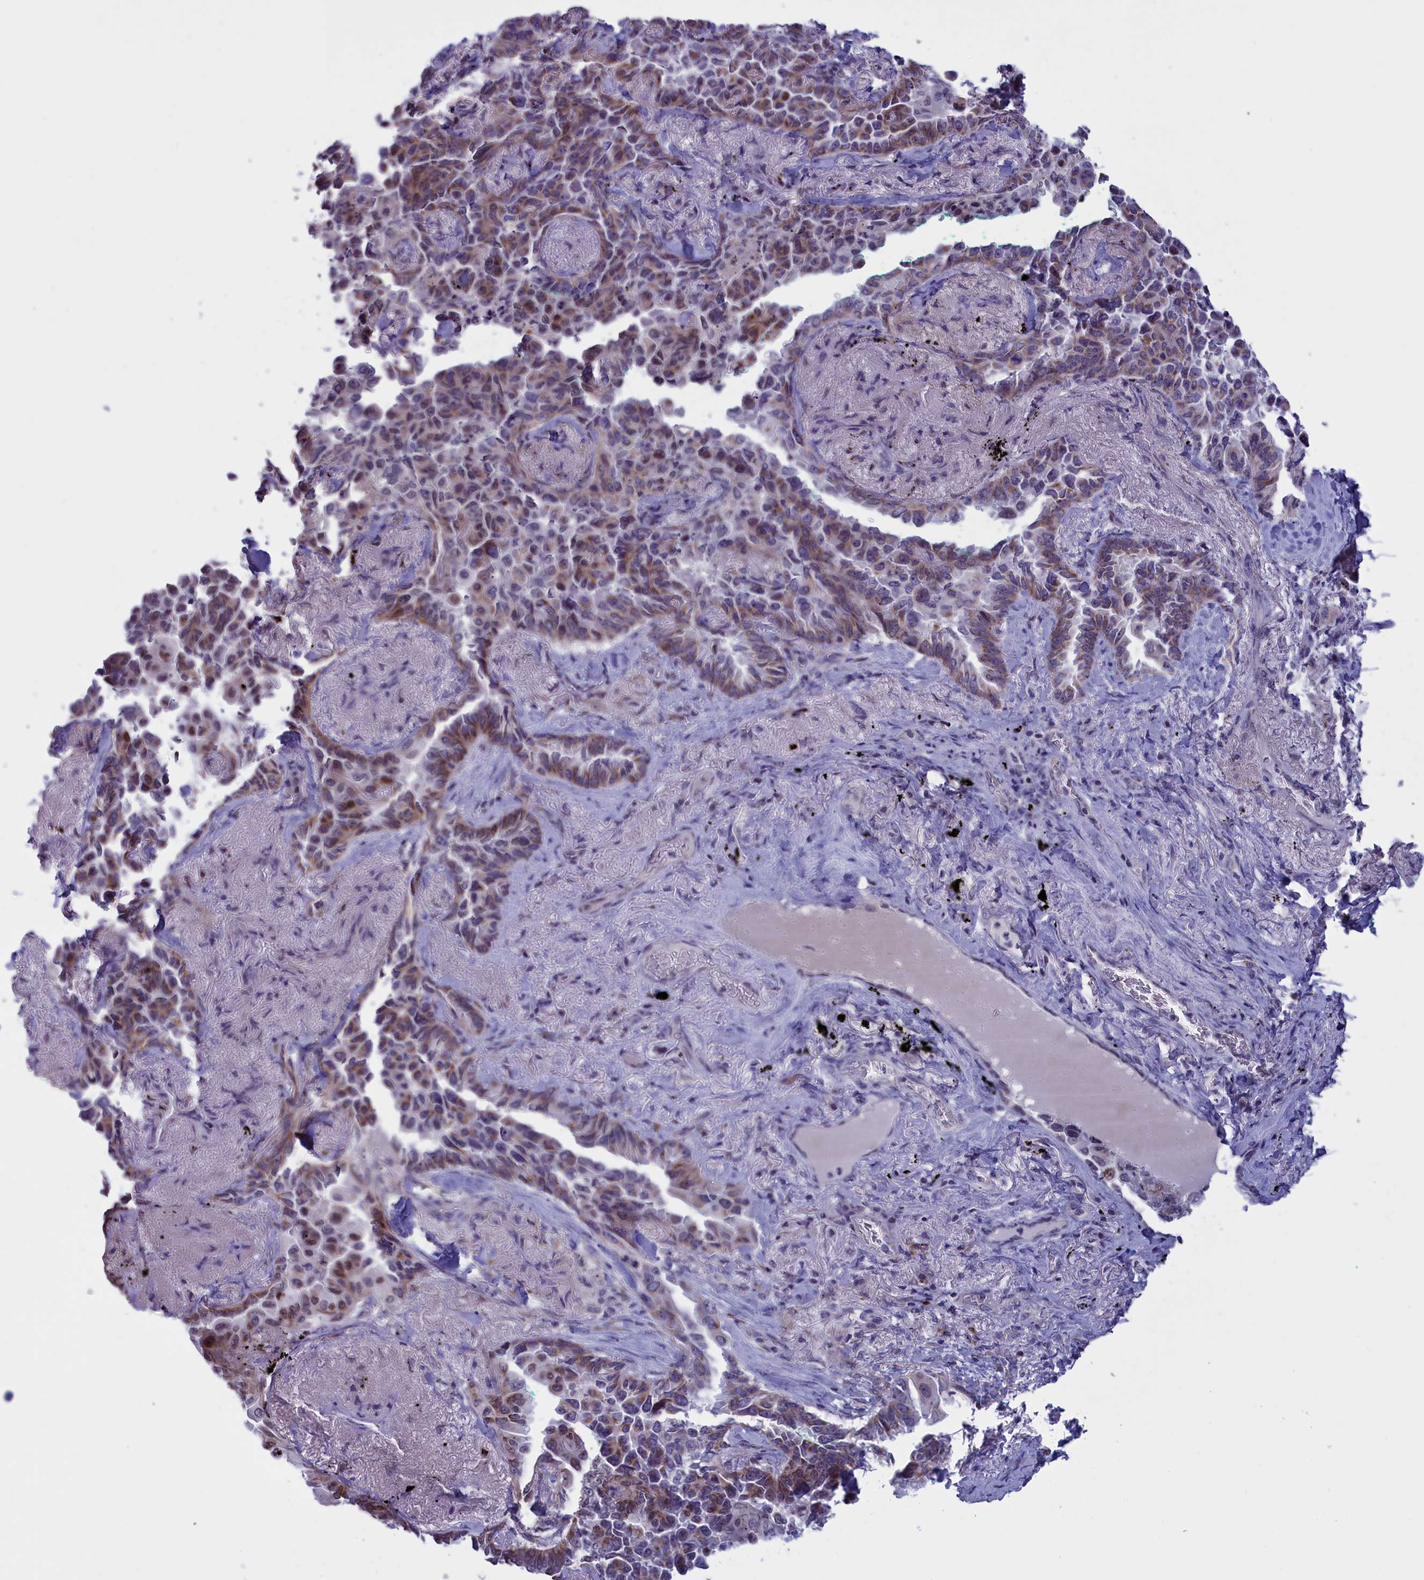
{"staining": {"intensity": "moderate", "quantity": "25%-75%", "location": "cytoplasmic/membranous"}, "tissue": "lung cancer", "cell_type": "Tumor cells", "image_type": "cancer", "snomed": [{"axis": "morphology", "description": "Adenocarcinoma, NOS"}, {"axis": "topography", "description": "Lung"}], "caption": "Immunohistochemistry of human lung cancer (adenocarcinoma) exhibits medium levels of moderate cytoplasmic/membranous positivity in approximately 25%-75% of tumor cells. (DAB (3,3'-diaminobenzidine) IHC with brightfield microscopy, high magnification).", "gene": "PARS2", "patient": {"sex": "female", "age": 67}}